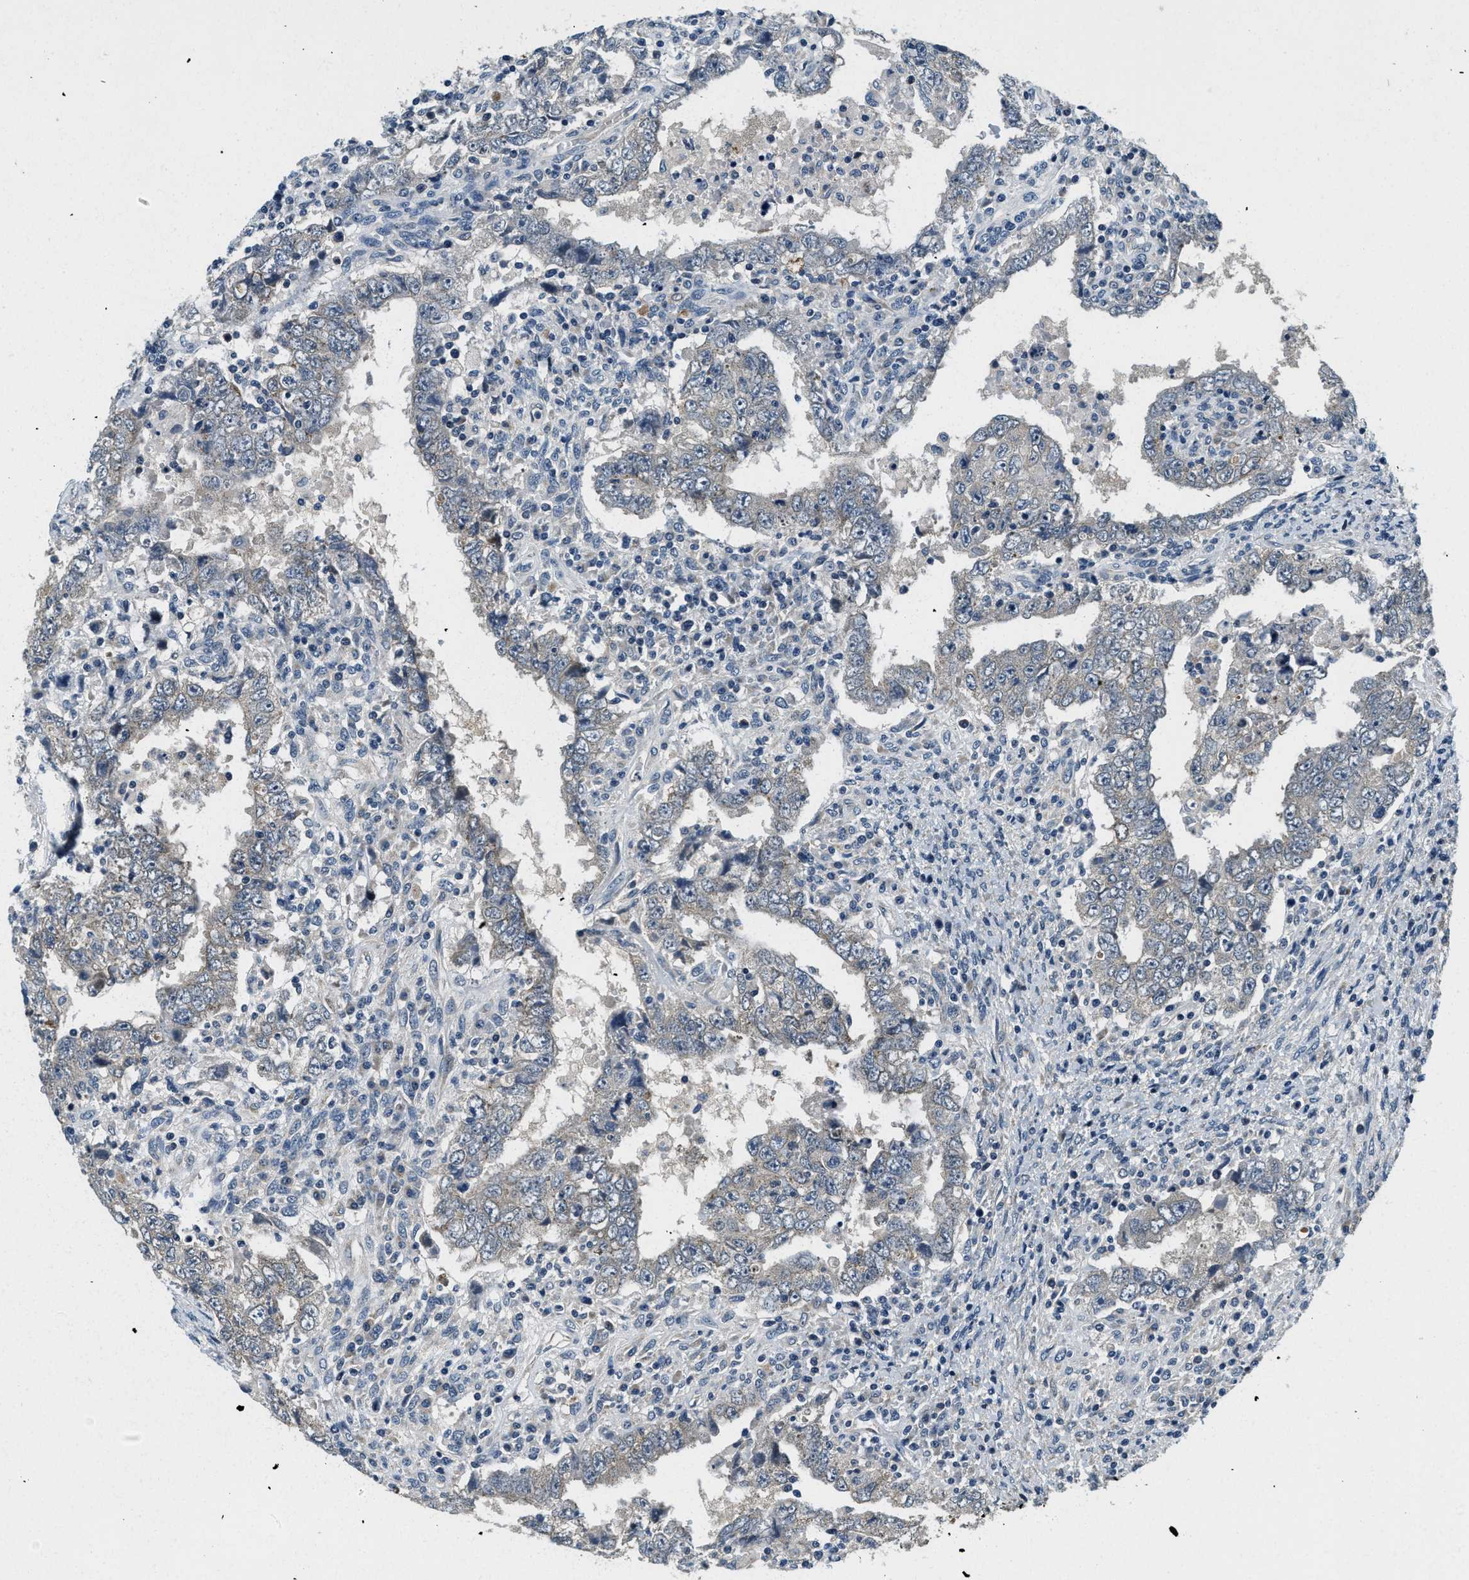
{"staining": {"intensity": "negative", "quantity": "none", "location": "none"}, "tissue": "testis cancer", "cell_type": "Tumor cells", "image_type": "cancer", "snomed": [{"axis": "morphology", "description": "Carcinoma, Embryonal, NOS"}, {"axis": "topography", "description": "Testis"}], "caption": "Testis cancer stained for a protein using immunohistochemistry (IHC) exhibits no positivity tumor cells.", "gene": "YAE1", "patient": {"sex": "male", "age": 26}}